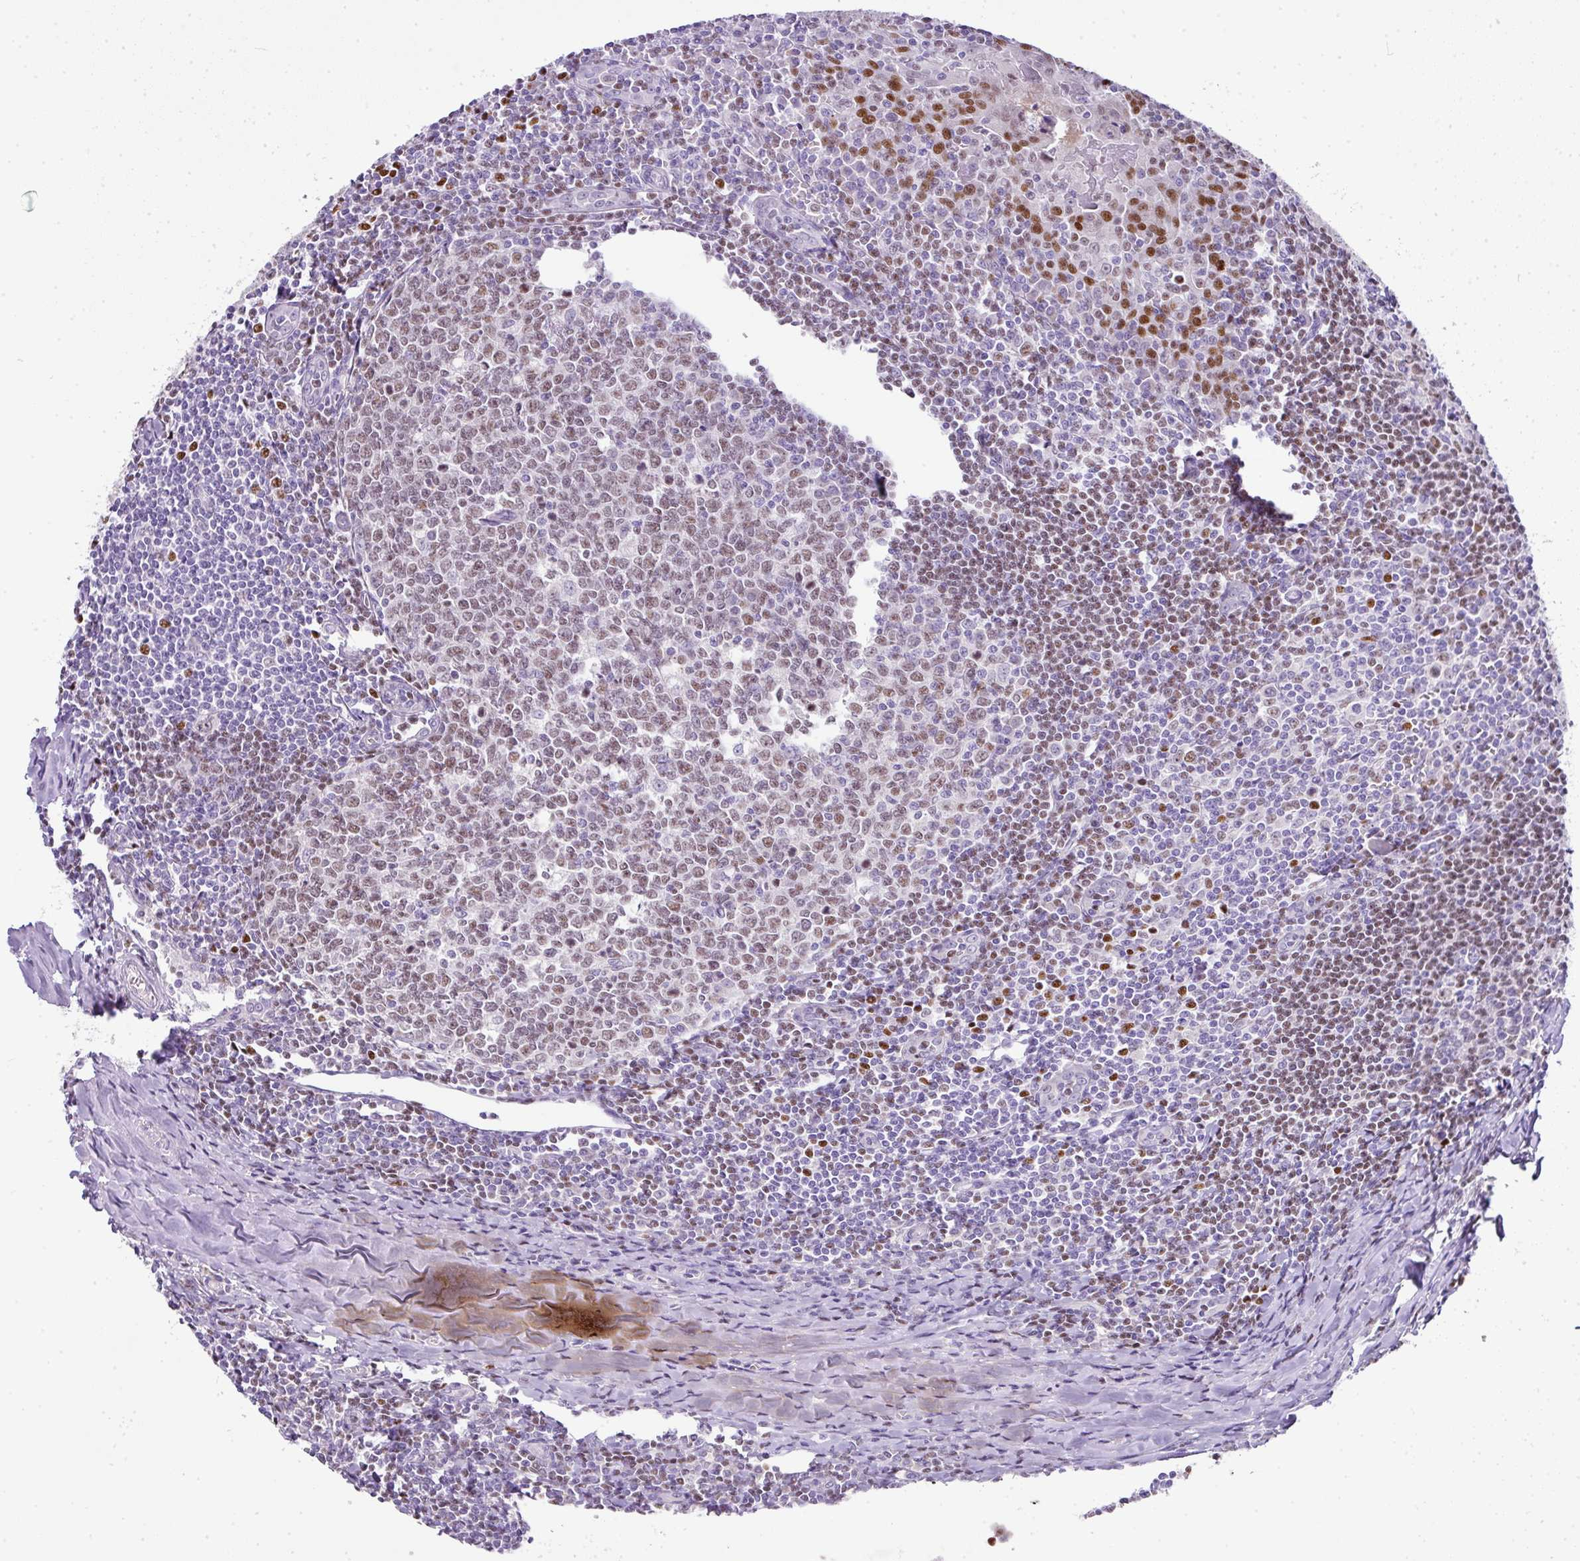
{"staining": {"intensity": "weak", "quantity": ">75%", "location": "nuclear"}, "tissue": "tonsil", "cell_type": "Germinal center cells", "image_type": "normal", "snomed": [{"axis": "morphology", "description": "Normal tissue, NOS"}, {"axis": "topography", "description": "Tonsil"}], "caption": "A micrograph of human tonsil stained for a protein exhibits weak nuclear brown staining in germinal center cells.", "gene": "BCL11A", "patient": {"sex": "male", "age": 27}}